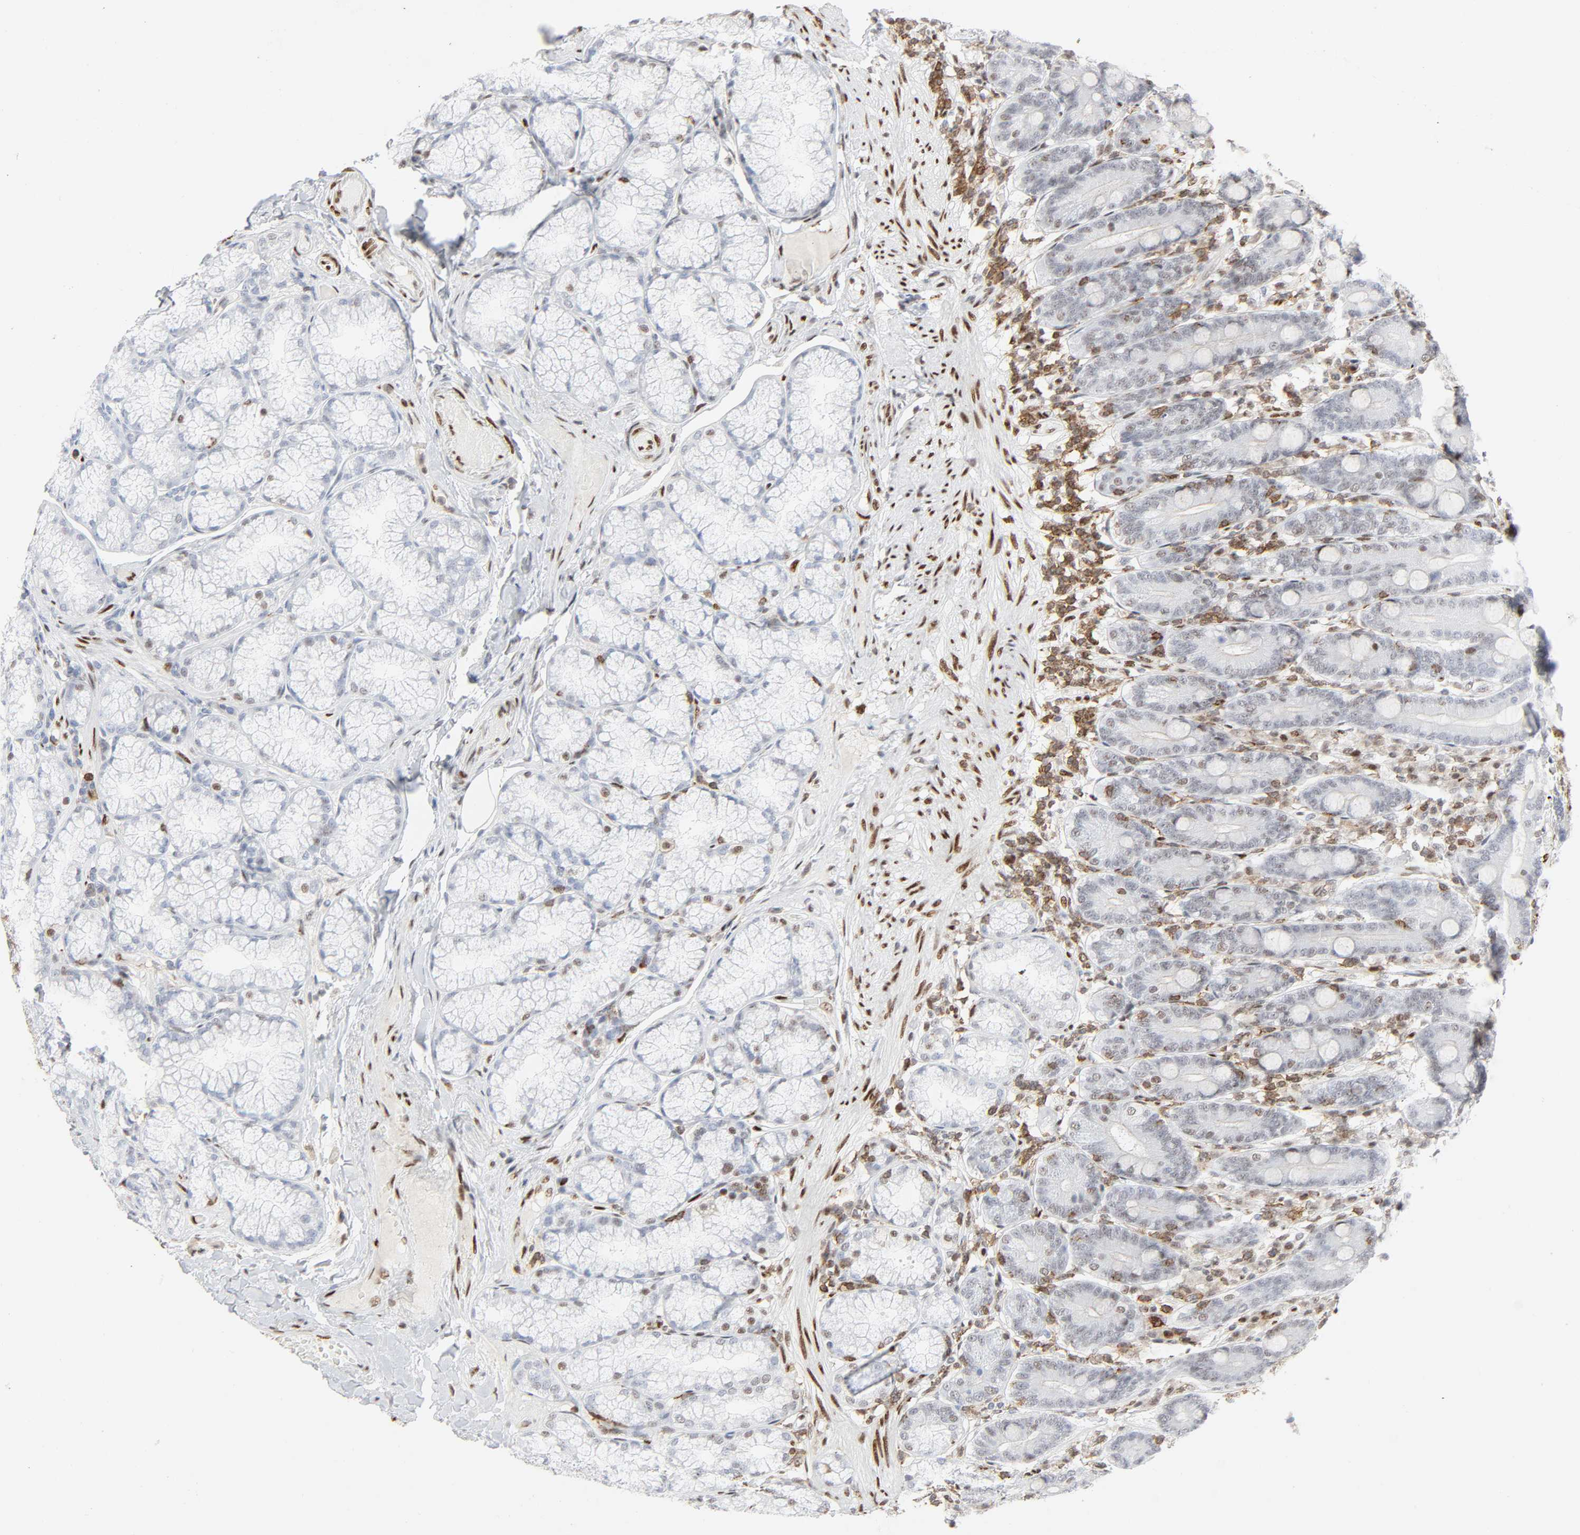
{"staining": {"intensity": "moderate", "quantity": "25%-75%", "location": "nuclear"}, "tissue": "duodenum", "cell_type": "Glandular cells", "image_type": "normal", "snomed": [{"axis": "morphology", "description": "Normal tissue, NOS"}, {"axis": "topography", "description": "Duodenum"}], "caption": "Moderate nuclear protein expression is appreciated in approximately 25%-75% of glandular cells in duodenum.", "gene": "WAS", "patient": {"sex": "female", "age": 64}}